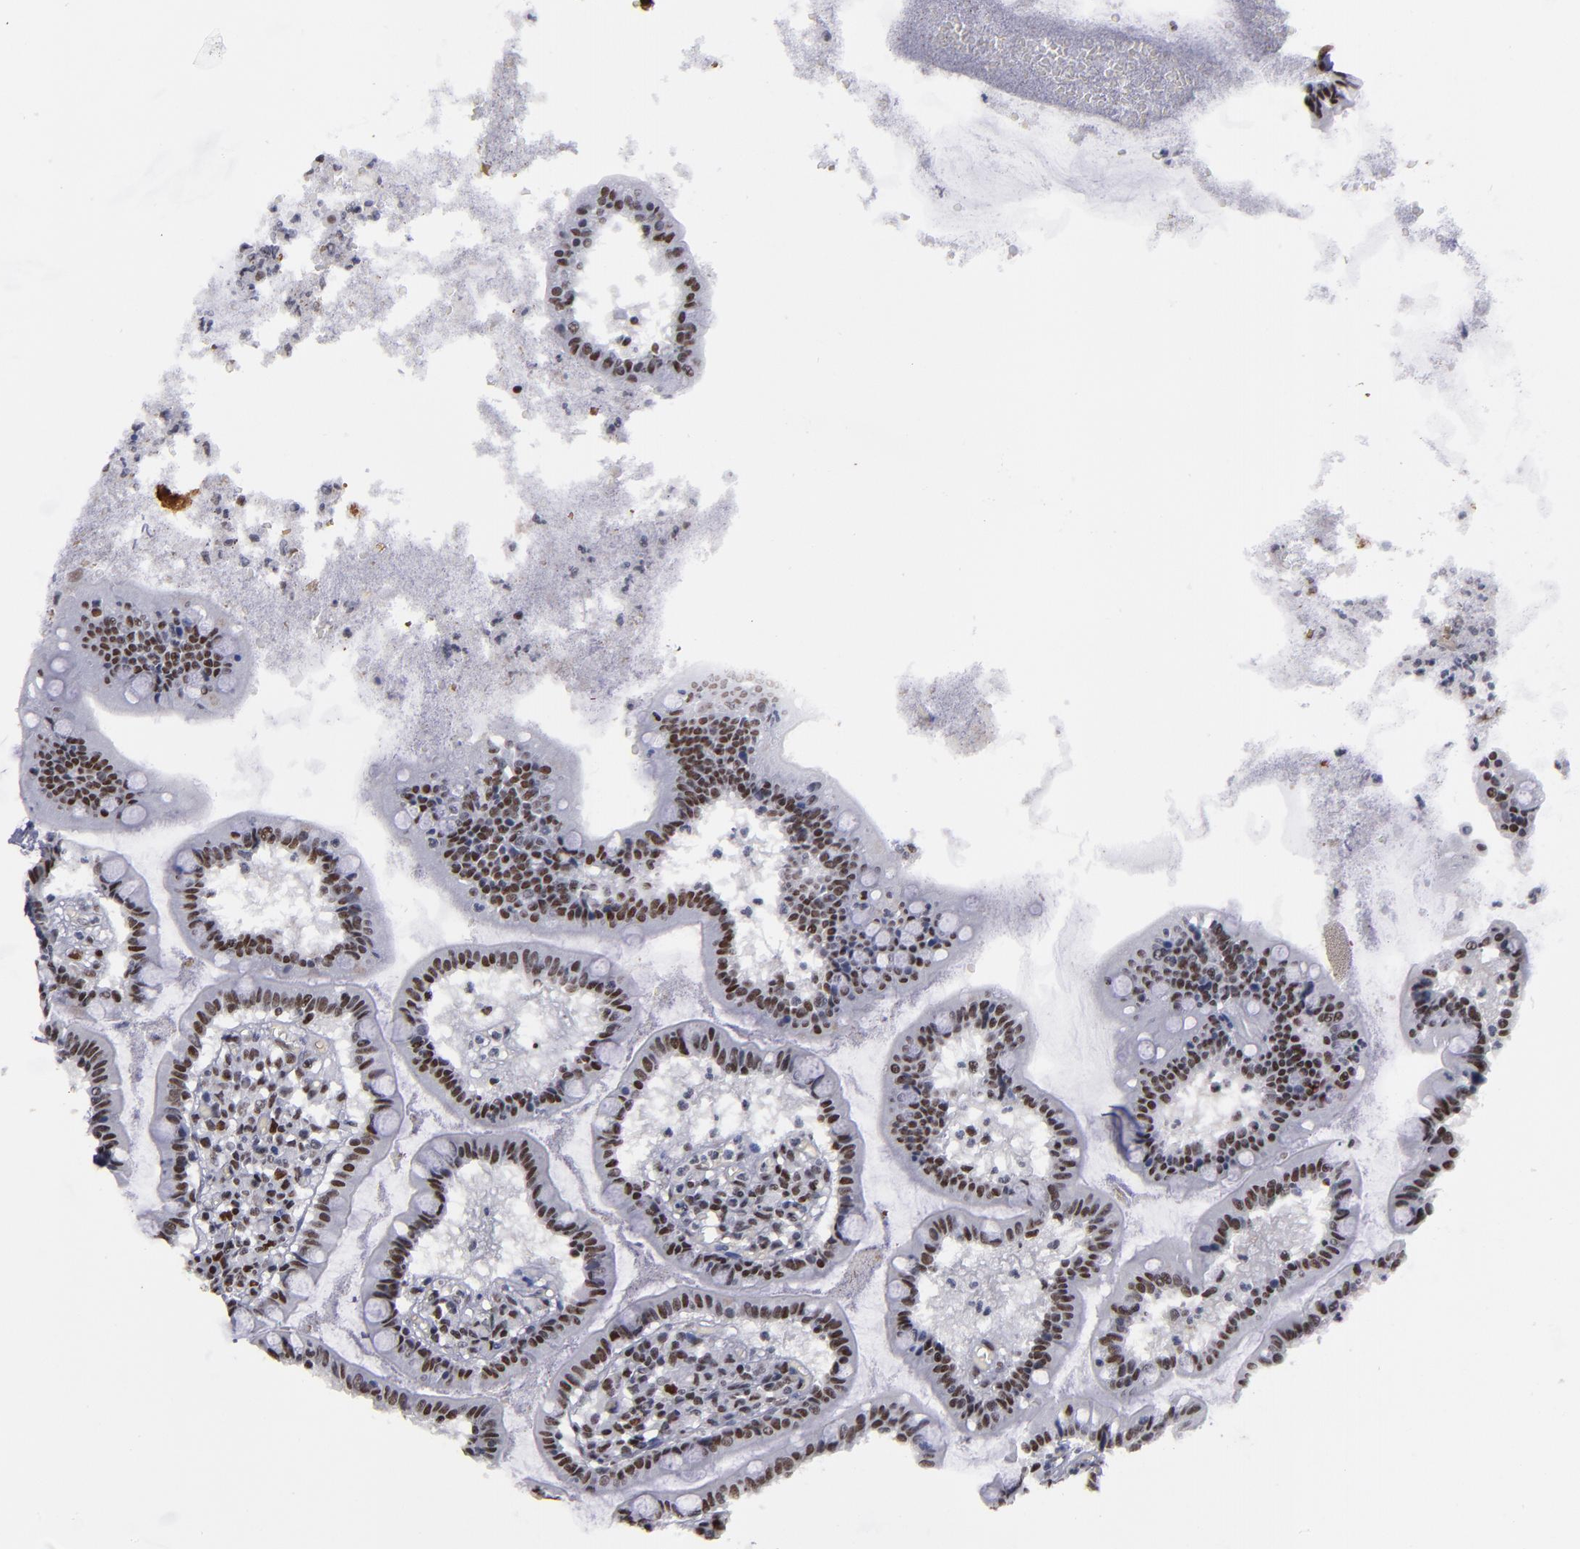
{"staining": {"intensity": "strong", "quantity": ">75%", "location": "nuclear"}, "tissue": "small intestine", "cell_type": "Glandular cells", "image_type": "normal", "snomed": [{"axis": "morphology", "description": "Normal tissue, NOS"}, {"axis": "topography", "description": "Small intestine"}], "caption": "This image displays immunohistochemistry (IHC) staining of benign small intestine, with high strong nuclear staining in approximately >75% of glandular cells.", "gene": "TERF2", "patient": {"sex": "female", "age": 61}}